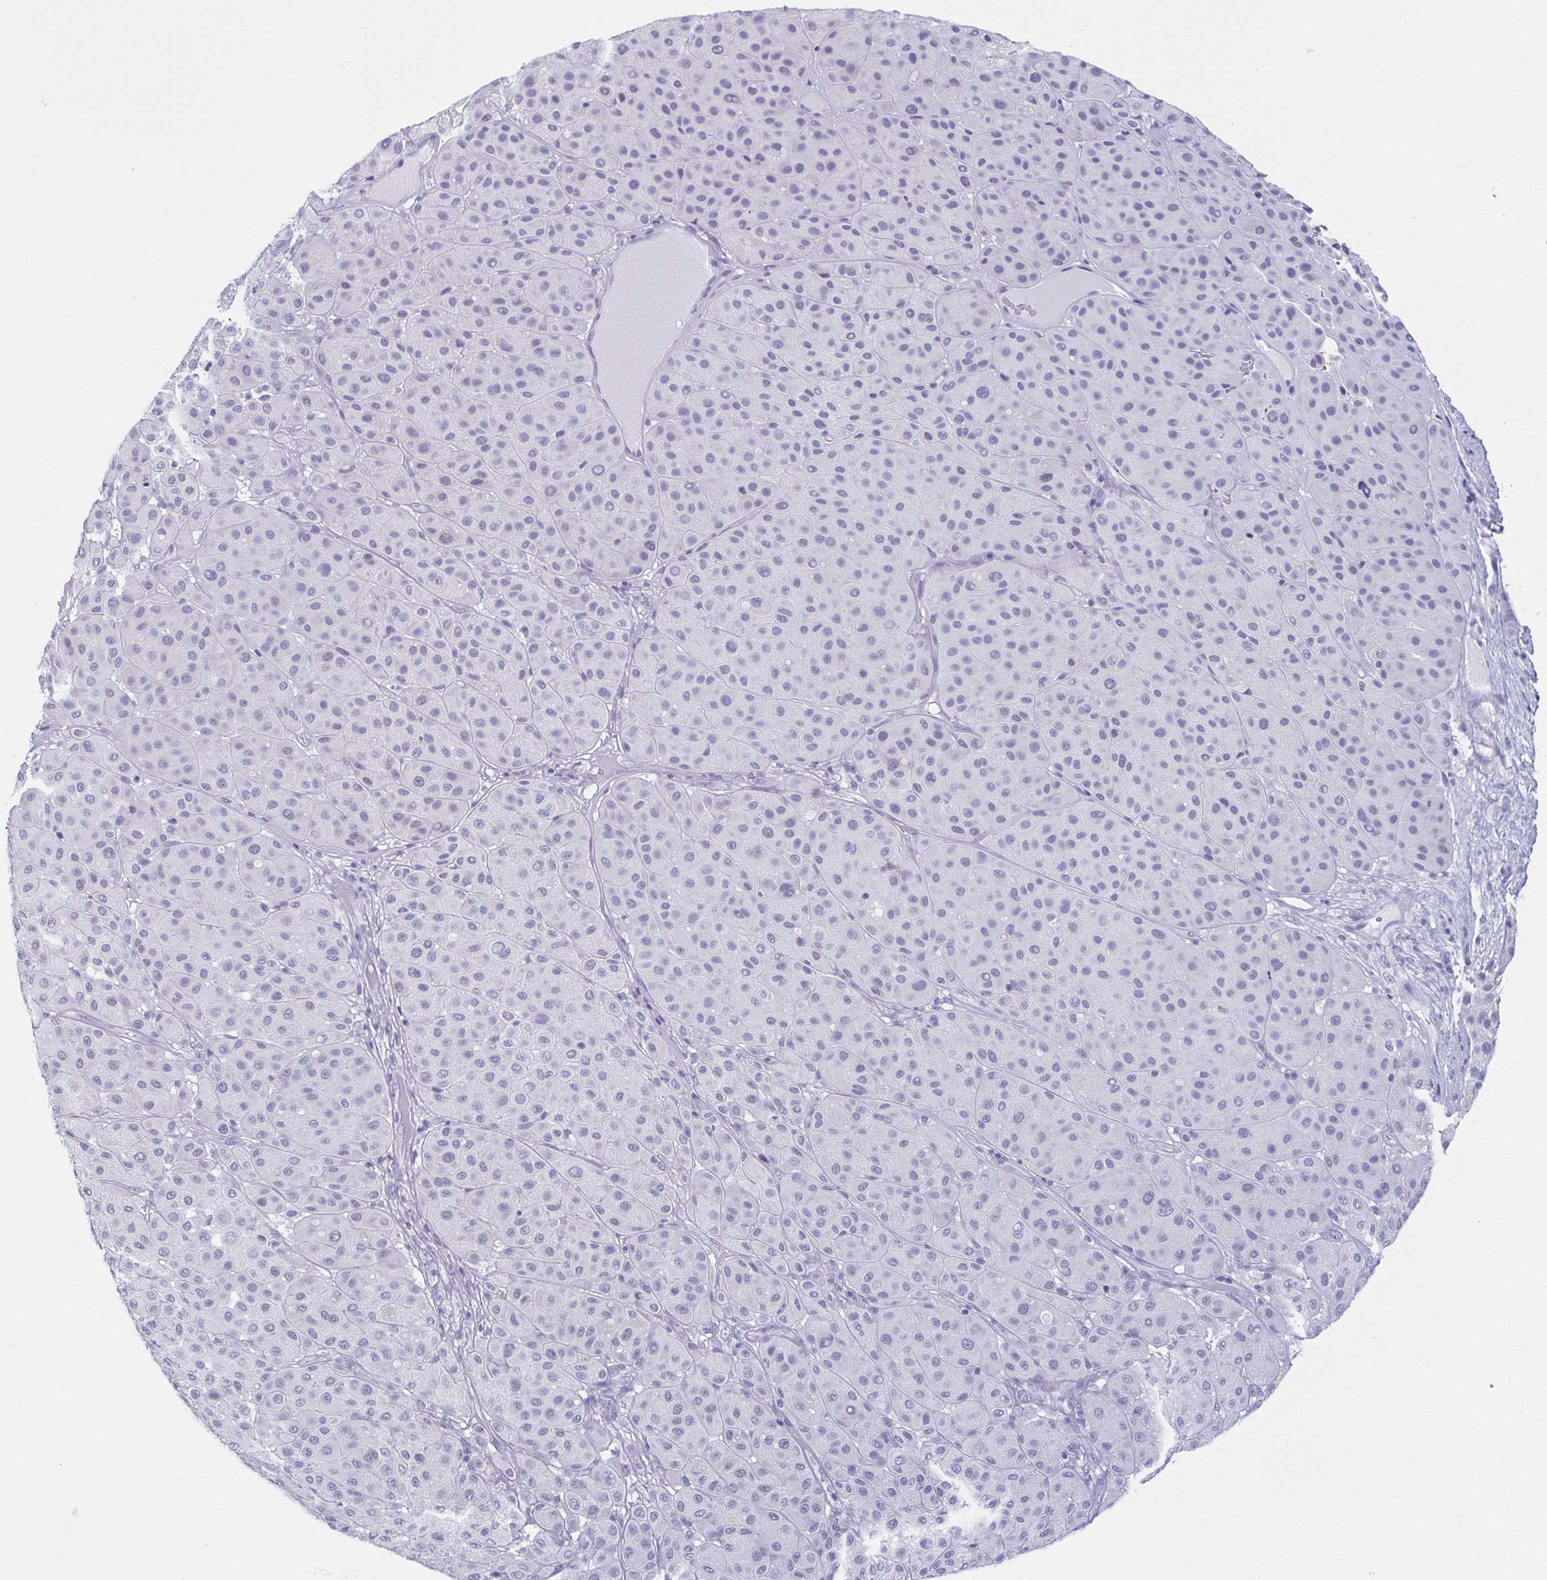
{"staining": {"intensity": "negative", "quantity": "none", "location": "none"}, "tissue": "melanoma", "cell_type": "Tumor cells", "image_type": "cancer", "snomed": [{"axis": "morphology", "description": "Malignant melanoma, Metastatic site"}, {"axis": "topography", "description": "Smooth muscle"}], "caption": "High magnification brightfield microscopy of malignant melanoma (metastatic site) stained with DAB (3,3'-diaminobenzidine) (brown) and counterstained with hematoxylin (blue): tumor cells show no significant expression.", "gene": "GHRL", "patient": {"sex": "male", "age": 41}}